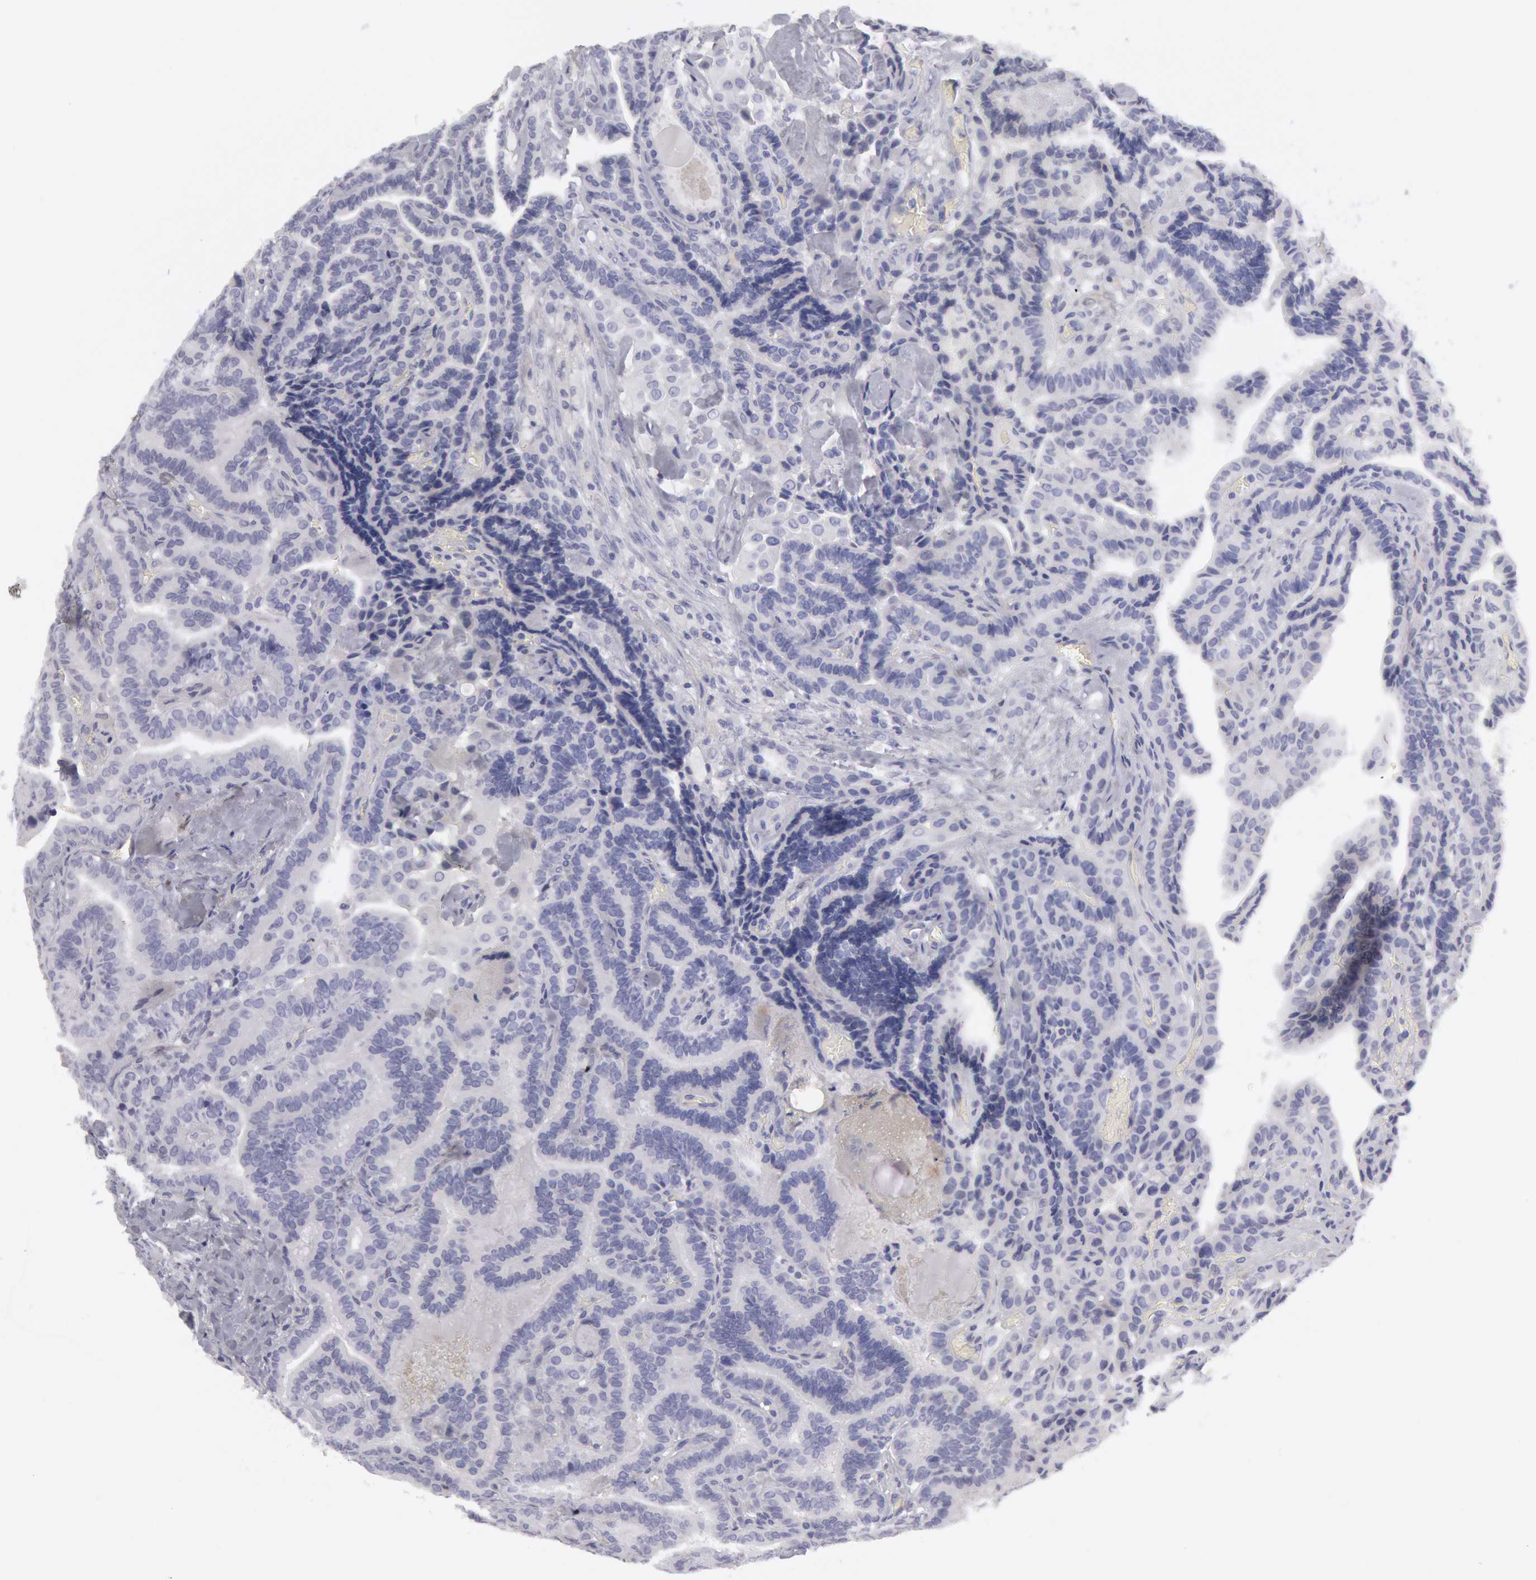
{"staining": {"intensity": "negative", "quantity": "none", "location": "none"}, "tissue": "thyroid cancer", "cell_type": "Tumor cells", "image_type": "cancer", "snomed": [{"axis": "morphology", "description": "Papillary adenocarcinoma, NOS"}, {"axis": "topography", "description": "Thyroid gland"}], "caption": "High magnification brightfield microscopy of thyroid cancer stained with DAB (3,3'-diaminobenzidine) (brown) and counterstained with hematoxylin (blue): tumor cells show no significant staining. (Brightfield microscopy of DAB immunohistochemistry (IHC) at high magnification).", "gene": "FHL1", "patient": {"sex": "male", "age": 87}}